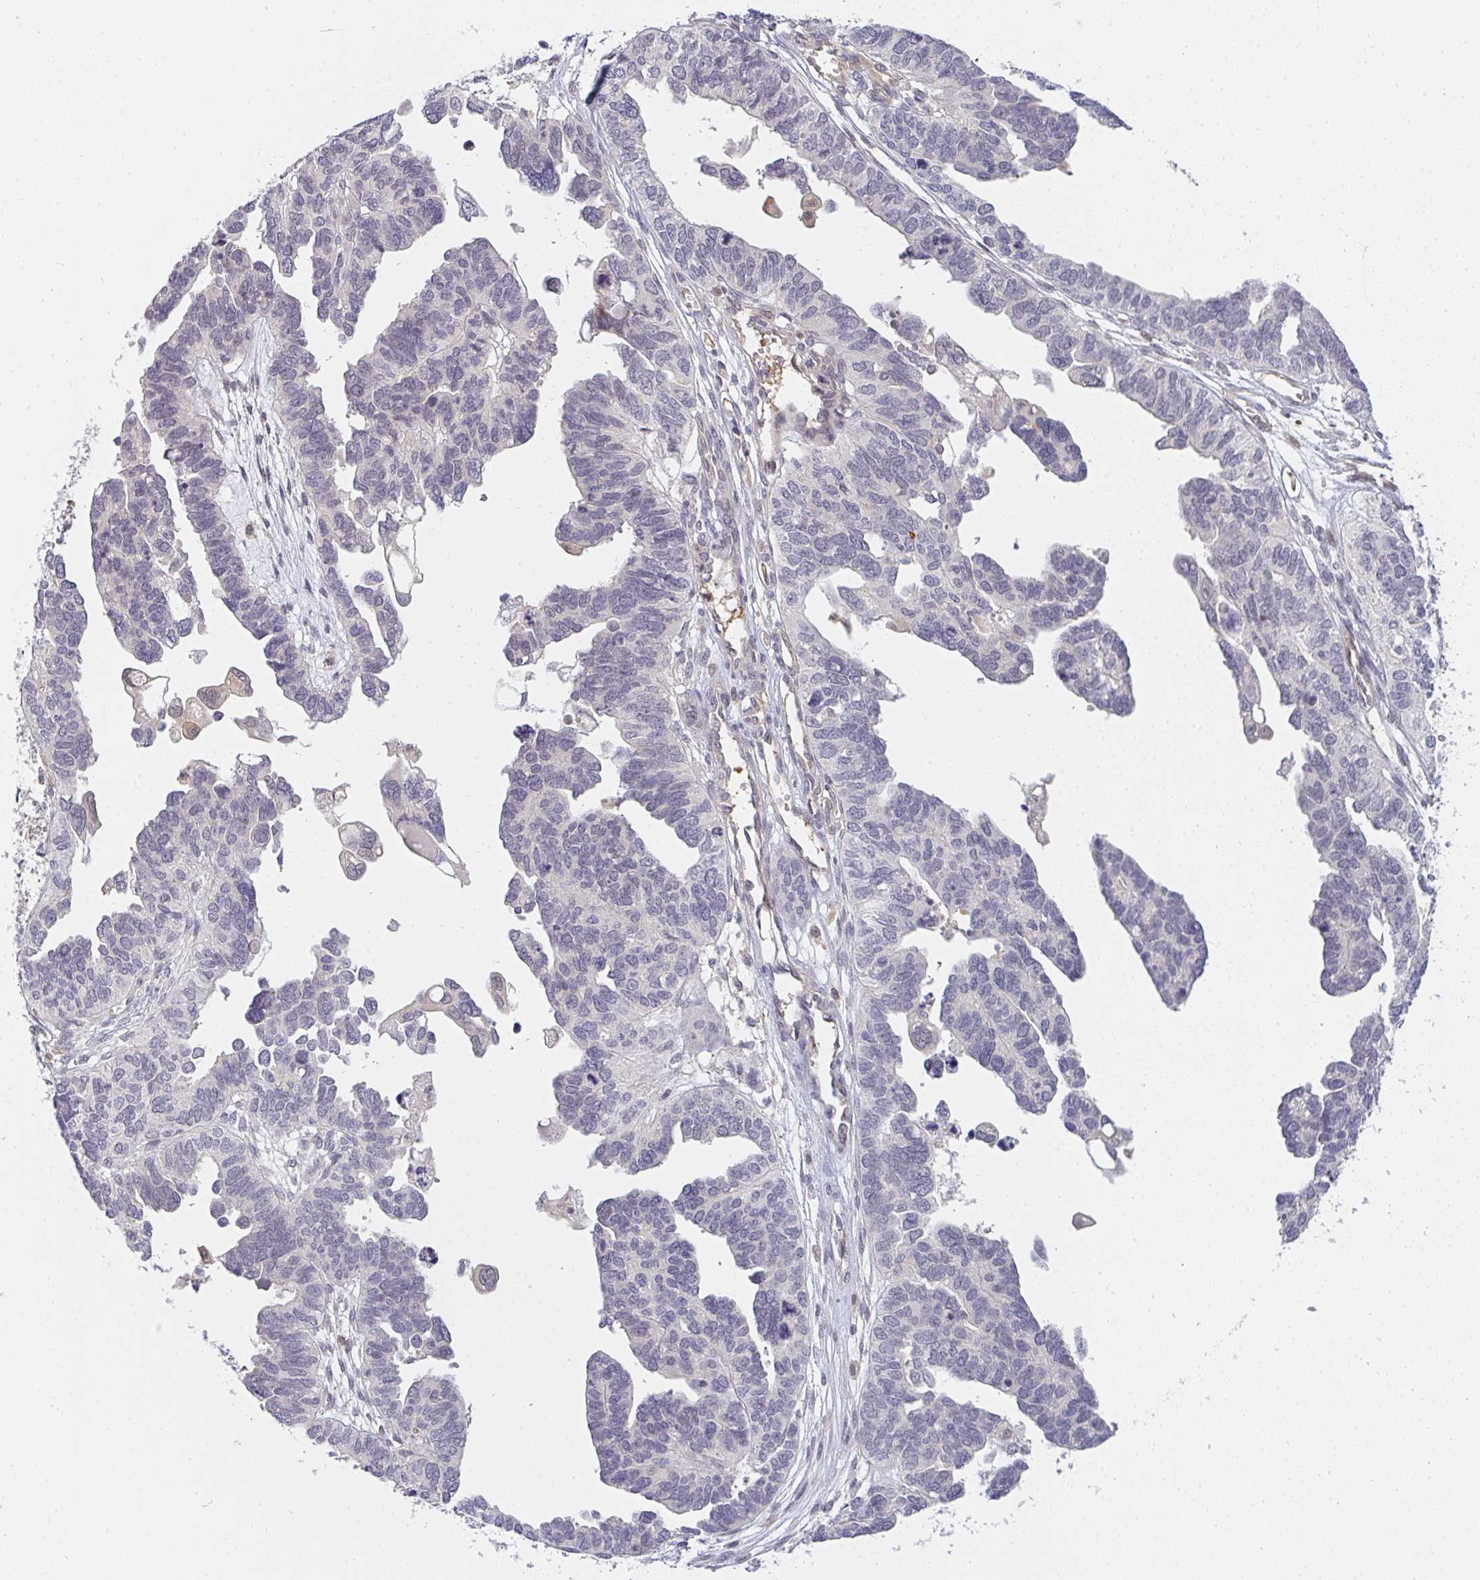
{"staining": {"intensity": "negative", "quantity": "none", "location": "none"}, "tissue": "ovarian cancer", "cell_type": "Tumor cells", "image_type": "cancer", "snomed": [{"axis": "morphology", "description": "Cystadenocarcinoma, serous, NOS"}, {"axis": "topography", "description": "Ovary"}], "caption": "Tumor cells are negative for protein expression in human ovarian cancer.", "gene": "GSDMB", "patient": {"sex": "female", "age": 51}}